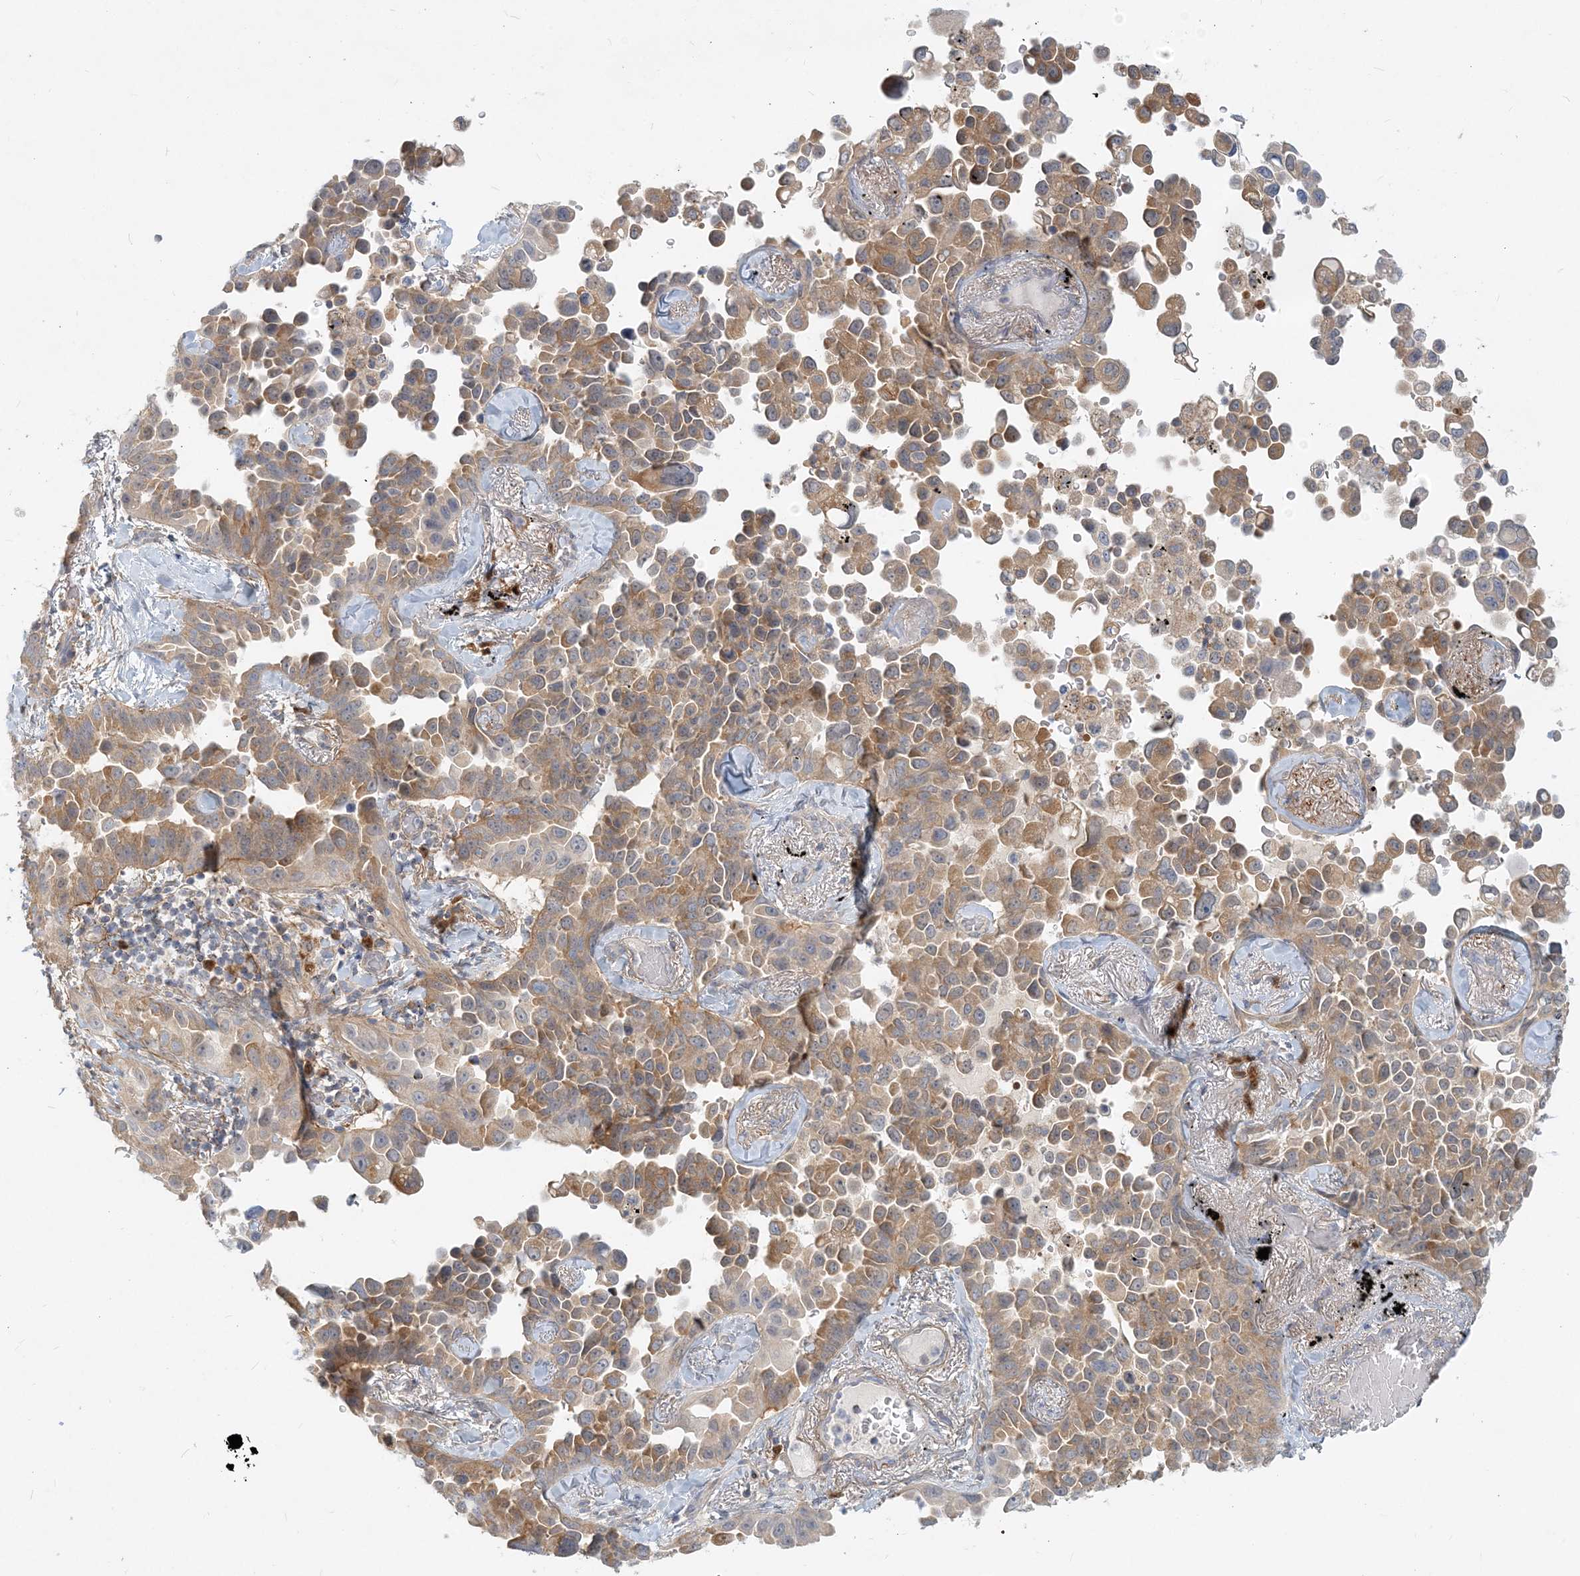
{"staining": {"intensity": "moderate", "quantity": "25%-75%", "location": "cytoplasmic/membranous"}, "tissue": "lung cancer", "cell_type": "Tumor cells", "image_type": "cancer", "snomed": [{"axis": "morphology", "description": "Adenocarcinoma, NOS"}, {"axis": "topography", "description": "Lung"}], "caption": "A photomicrograph of human adenocarcinoma (lung) stained for a protein reveals moderate cytoplasmic/membranous brown staining in tumor cells.", "gene": "GMPPA", "patient": {"sex": "female", "age": 67}}